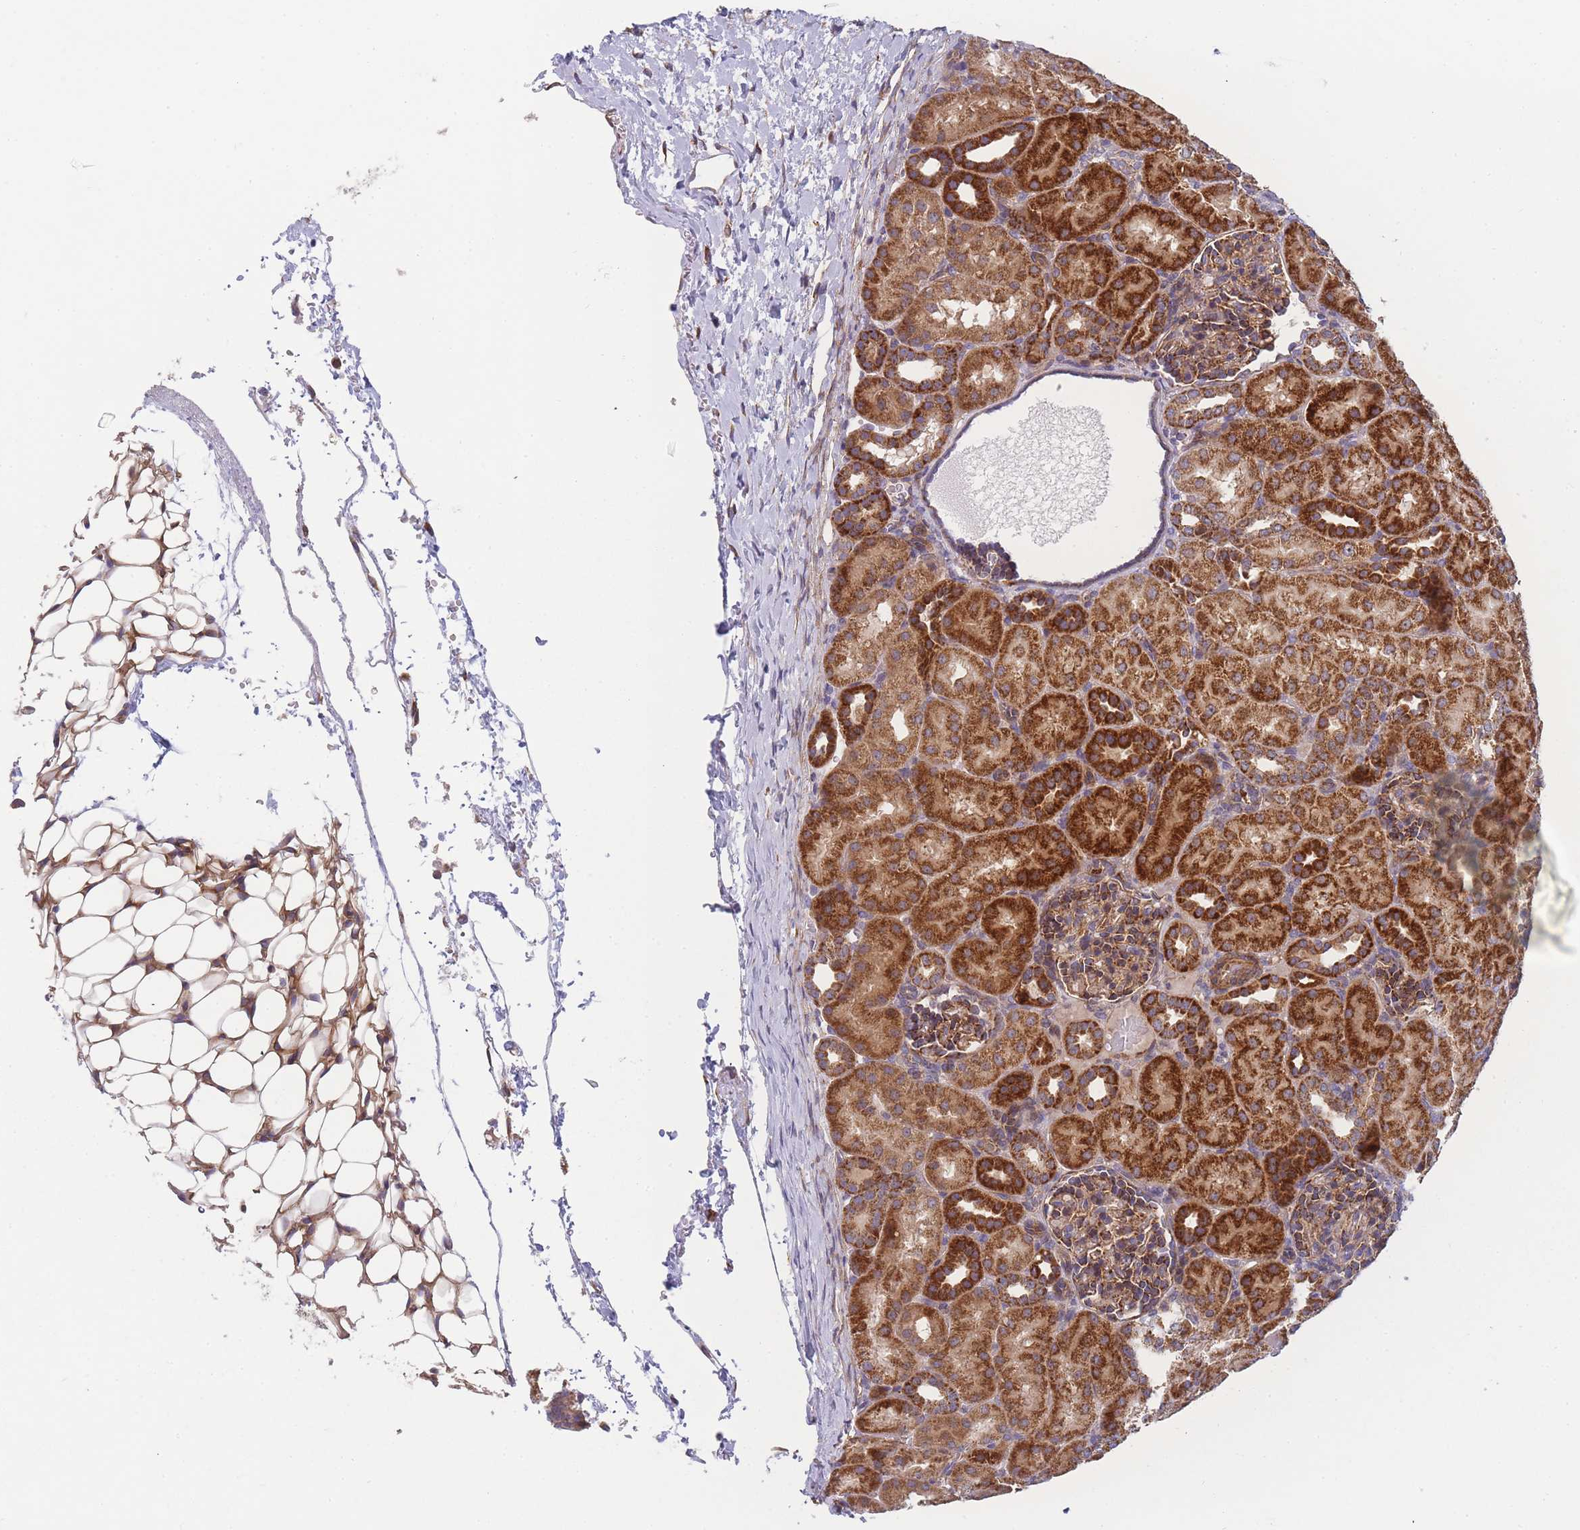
{"staining": {"intensity": "moderate", "quantity": ">75%", "location": "cytoplasmic/membranous"}, "tissue": "kidney", "cell_type": "Cells in glomeruli", "image_type": "normal", "snomed": [{"axis": "morphology", "description": "Normal tissue, NOS"}, {"axis": "topography", "description": "Kidney"}], "caption": "IHC (DAB (3,3'-diaminobenzidine)) staining of unremarkable human kidney displays moderate cytoplasmic/membranous protein expression in approximately >75% of cells in glomeruli.", "gene": "MTRES1", "patient": {"sex": "male", "age": 1}}